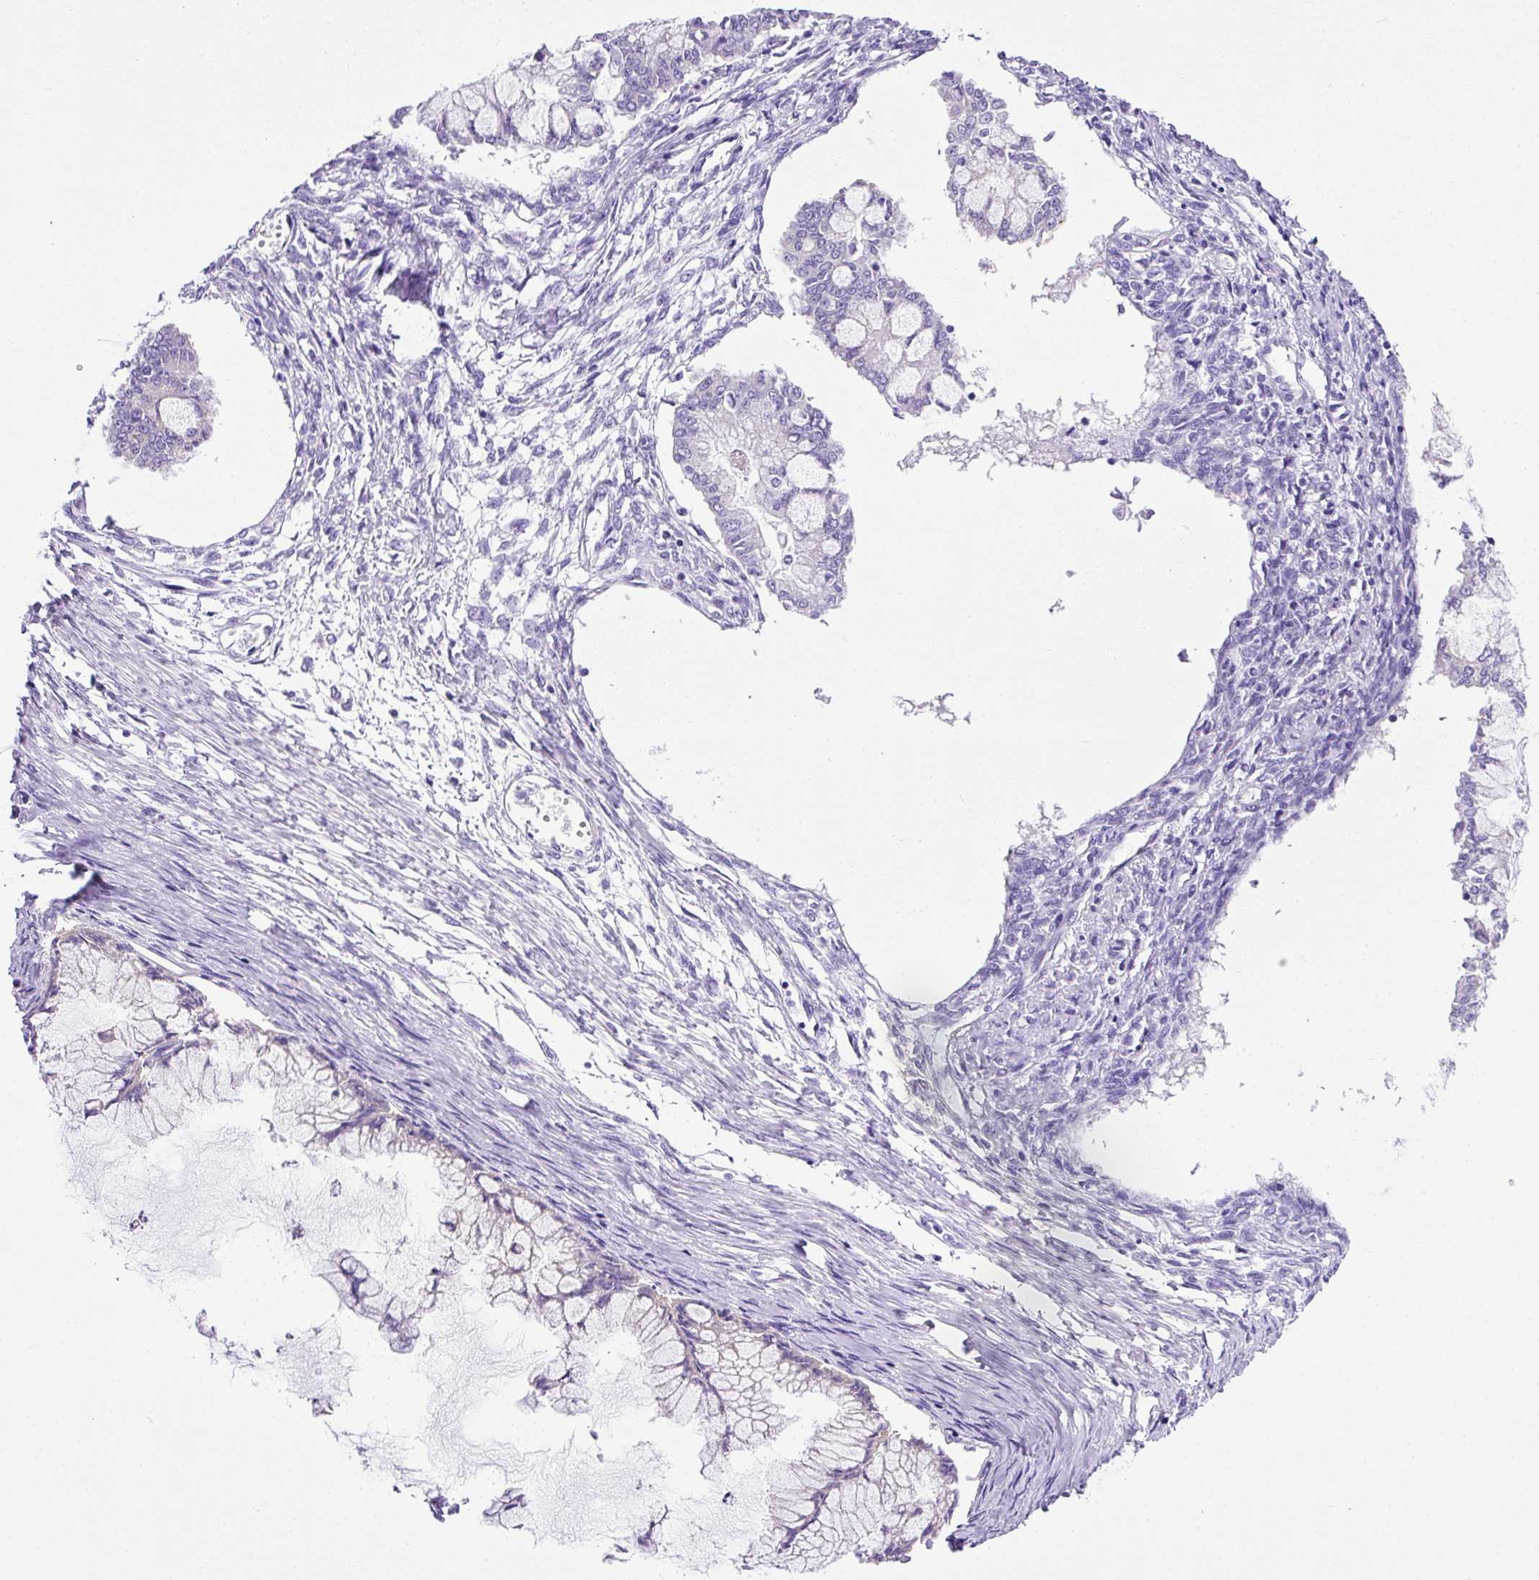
{"staining": {"intensity": "negative", "quantity": "none", "location": "none"}, "tissue": "ovarian cancer", "cell_type": "Tumor cells", "image_type": "cancer", "snomed": [{"axis": "morphology", "description": "Cystadenocarcinoma, mucinous, NOS"}, {"axis": "topography", "description": "Ovary"}], "caption": "High power microscopy histopathology image of an immunohistochemistry photomicrograph of ovarian cancer, revealing no significant positivity in tumor cells.", "gene": "KRT12", "patient": {"sex": "female", "age": 34}}